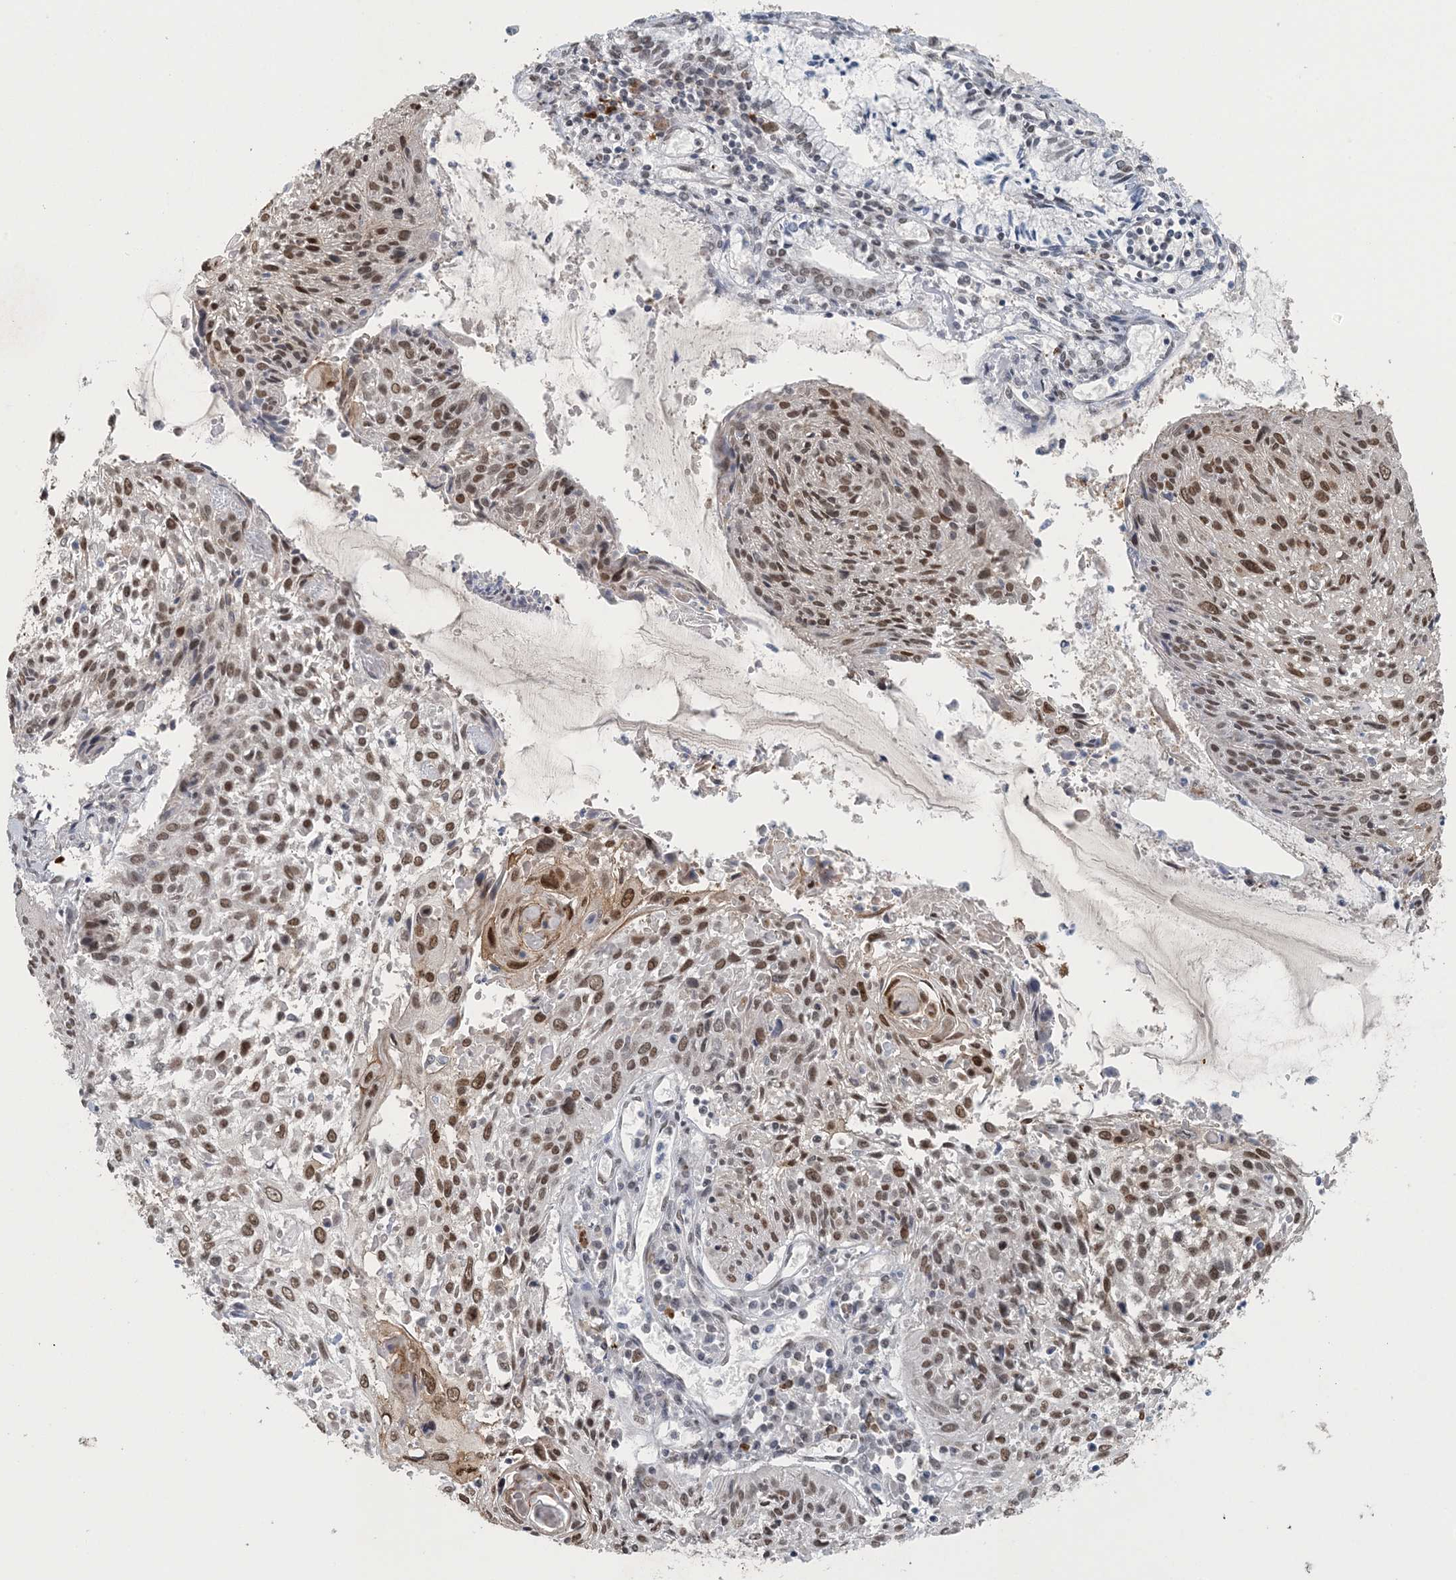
{"staining": {"intensity": "strong", "quantity": ">75%", "location": "cytoplasmic/membranous,nuclear"}, "tissue": "cervical cancer", "cell_type": "Tumor cells", "image_type": "cancer", "snomed": [{"axis": "morphology", "description": "Squamous cell carcinoma, NOS"}, {"axis": "topography", "description": "Cervix"}], "caption": "Strong cytoplasmic/membranous and nuclear protein expression is present in about >75% of tumor cells in cervical cancer (squamous cell carcinoma).", "gene": "MBD2", "patient": {"sex": "female", "age": 51}}